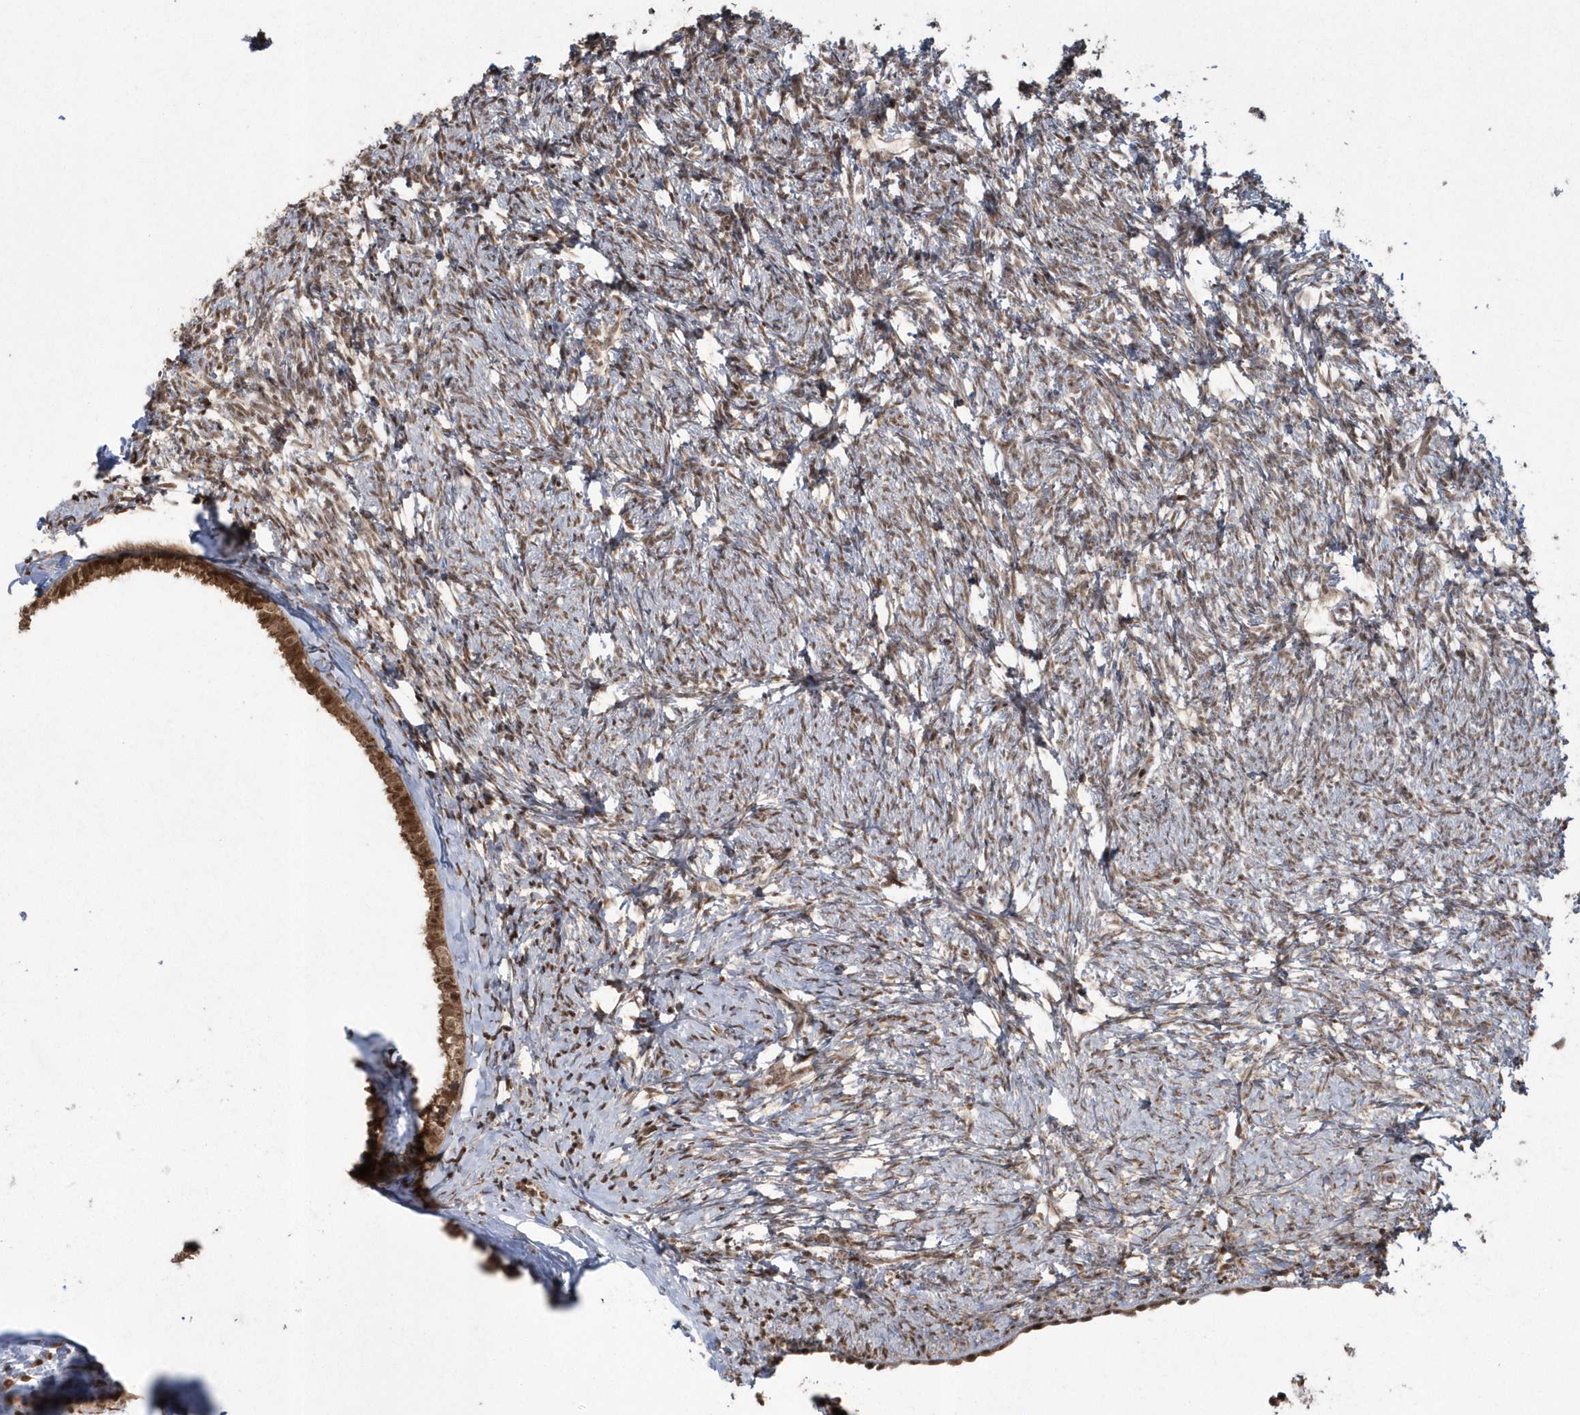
{"staining": {"intensity": "moderate", "quantity": ">75%", "location": "cytoplasmic/membranous,nuclear"}, "tissue": "ovary", "cell_type": "Follicle cells", "image_type": "normal", "snomed": [{"axis": "morphology", "description": "Normal tissue, NOS"}, {"axis": "topography", "description": "Ovary"}], "caption": "Immunohistochemistry (IHC) image of normal ovary: ovary stained using IHC exhibits medium levels of moderate protein expression localized specifically in the cytoplasmic/membranous,nuclear of follicle cells, appearing as a cytoplasmic/membranous,nuclear brown color.", "gene": "EPB41L4A", "patient": {"sex": "female", "age": 60}}